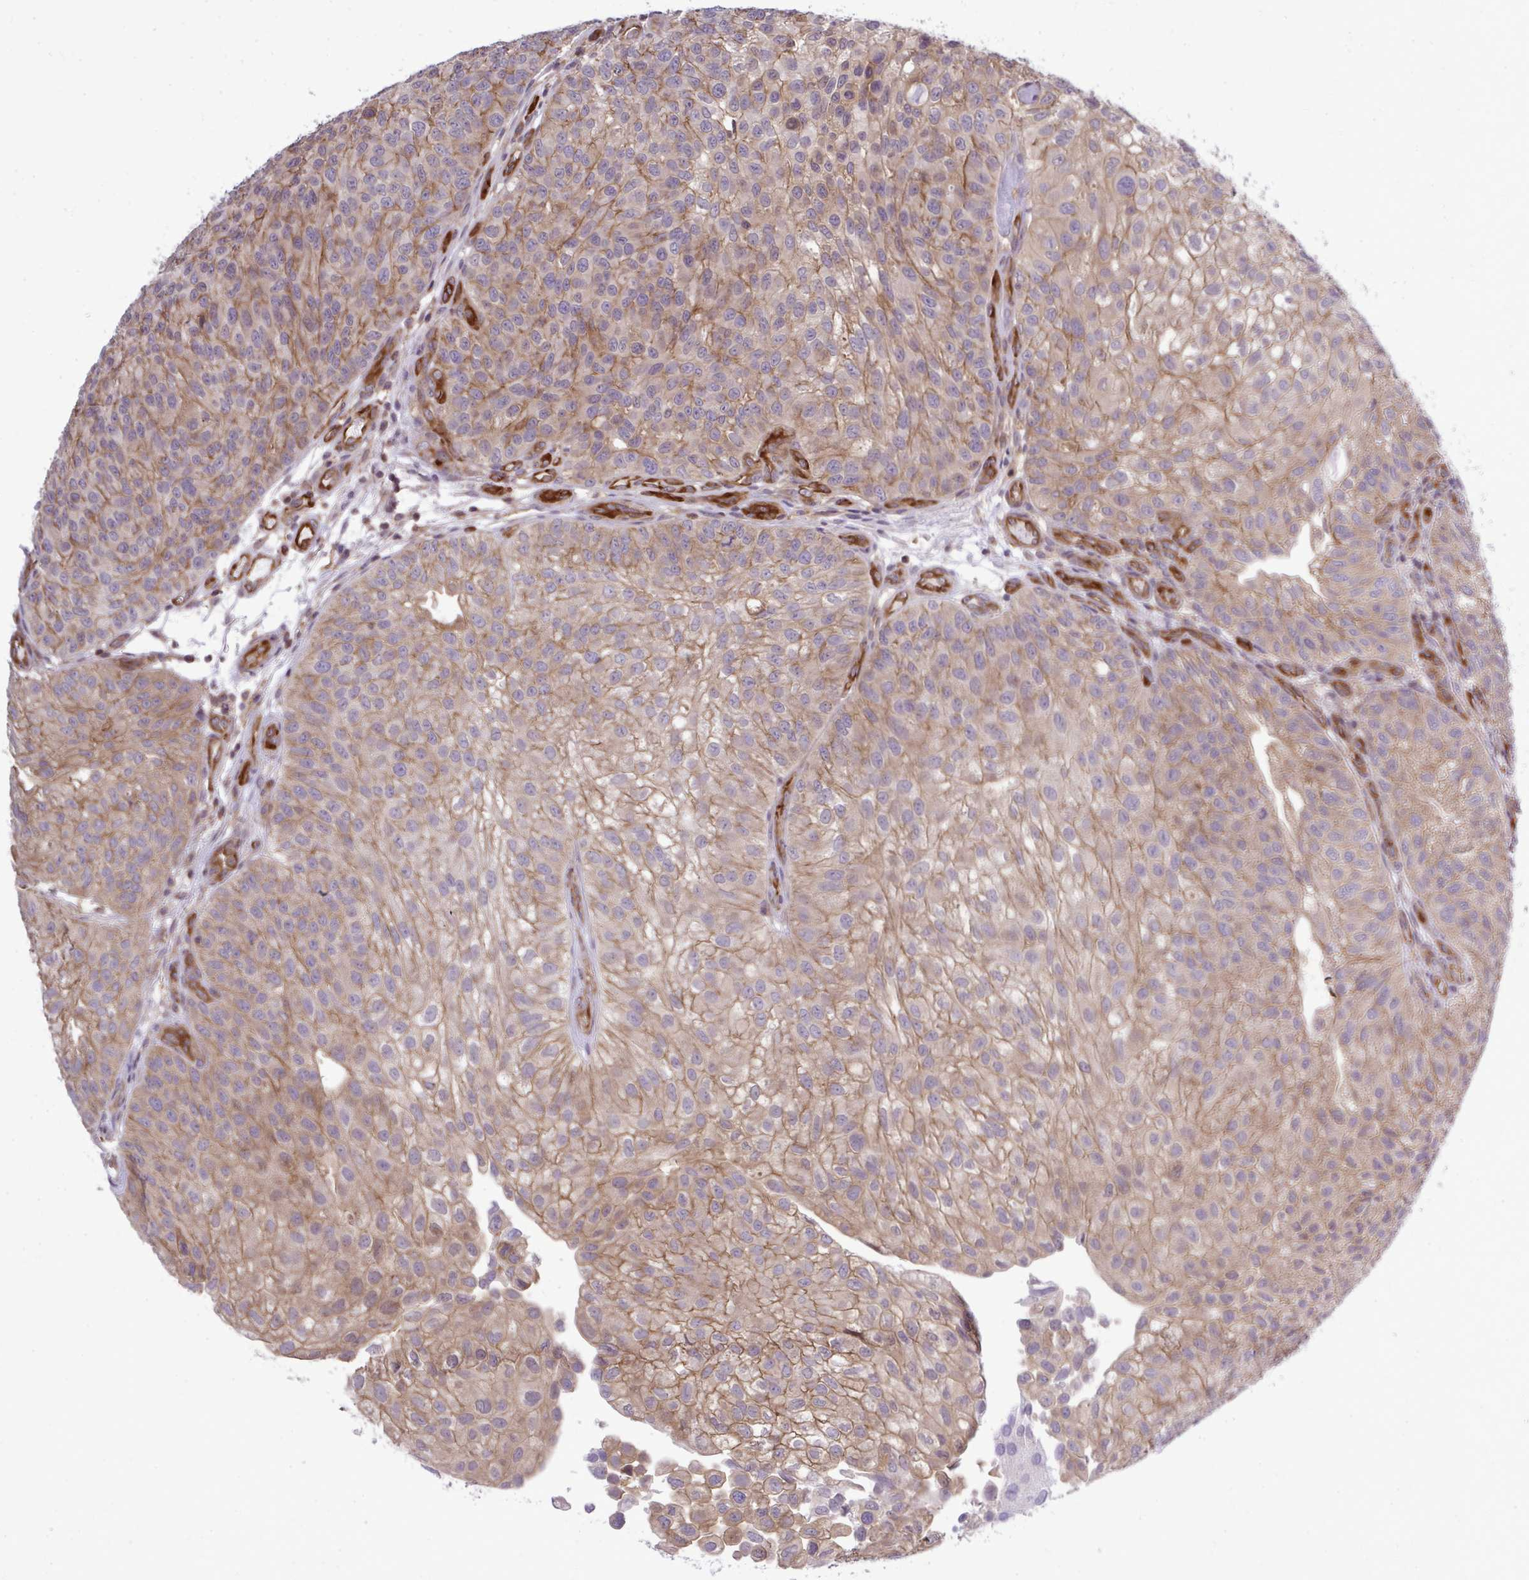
{"staining": {"intensity": "moderate", "quantity": ">75%", "location": "cytoplasmic/membranous"}, "tissue": "urothelial cancer", "cell_type": "Tumor cells", "image_type": "cancer", "snomed": [{"axis": "morphology", "description": "Urothelial carcinoma, NOS"}, {"axis": "topography", "description": "Urinary bladder"}], "caption": "Immunohistochemical staining of transitional cell carcinoma reveals moderate cytoplasmic/membranous protein positivity in approximately >75% of tumor cells. The protein of interest is shown in brown color, while the nuclei are stained blue.", "gene": "FUT10", "patient": {"sex": "male", "age": 87}}